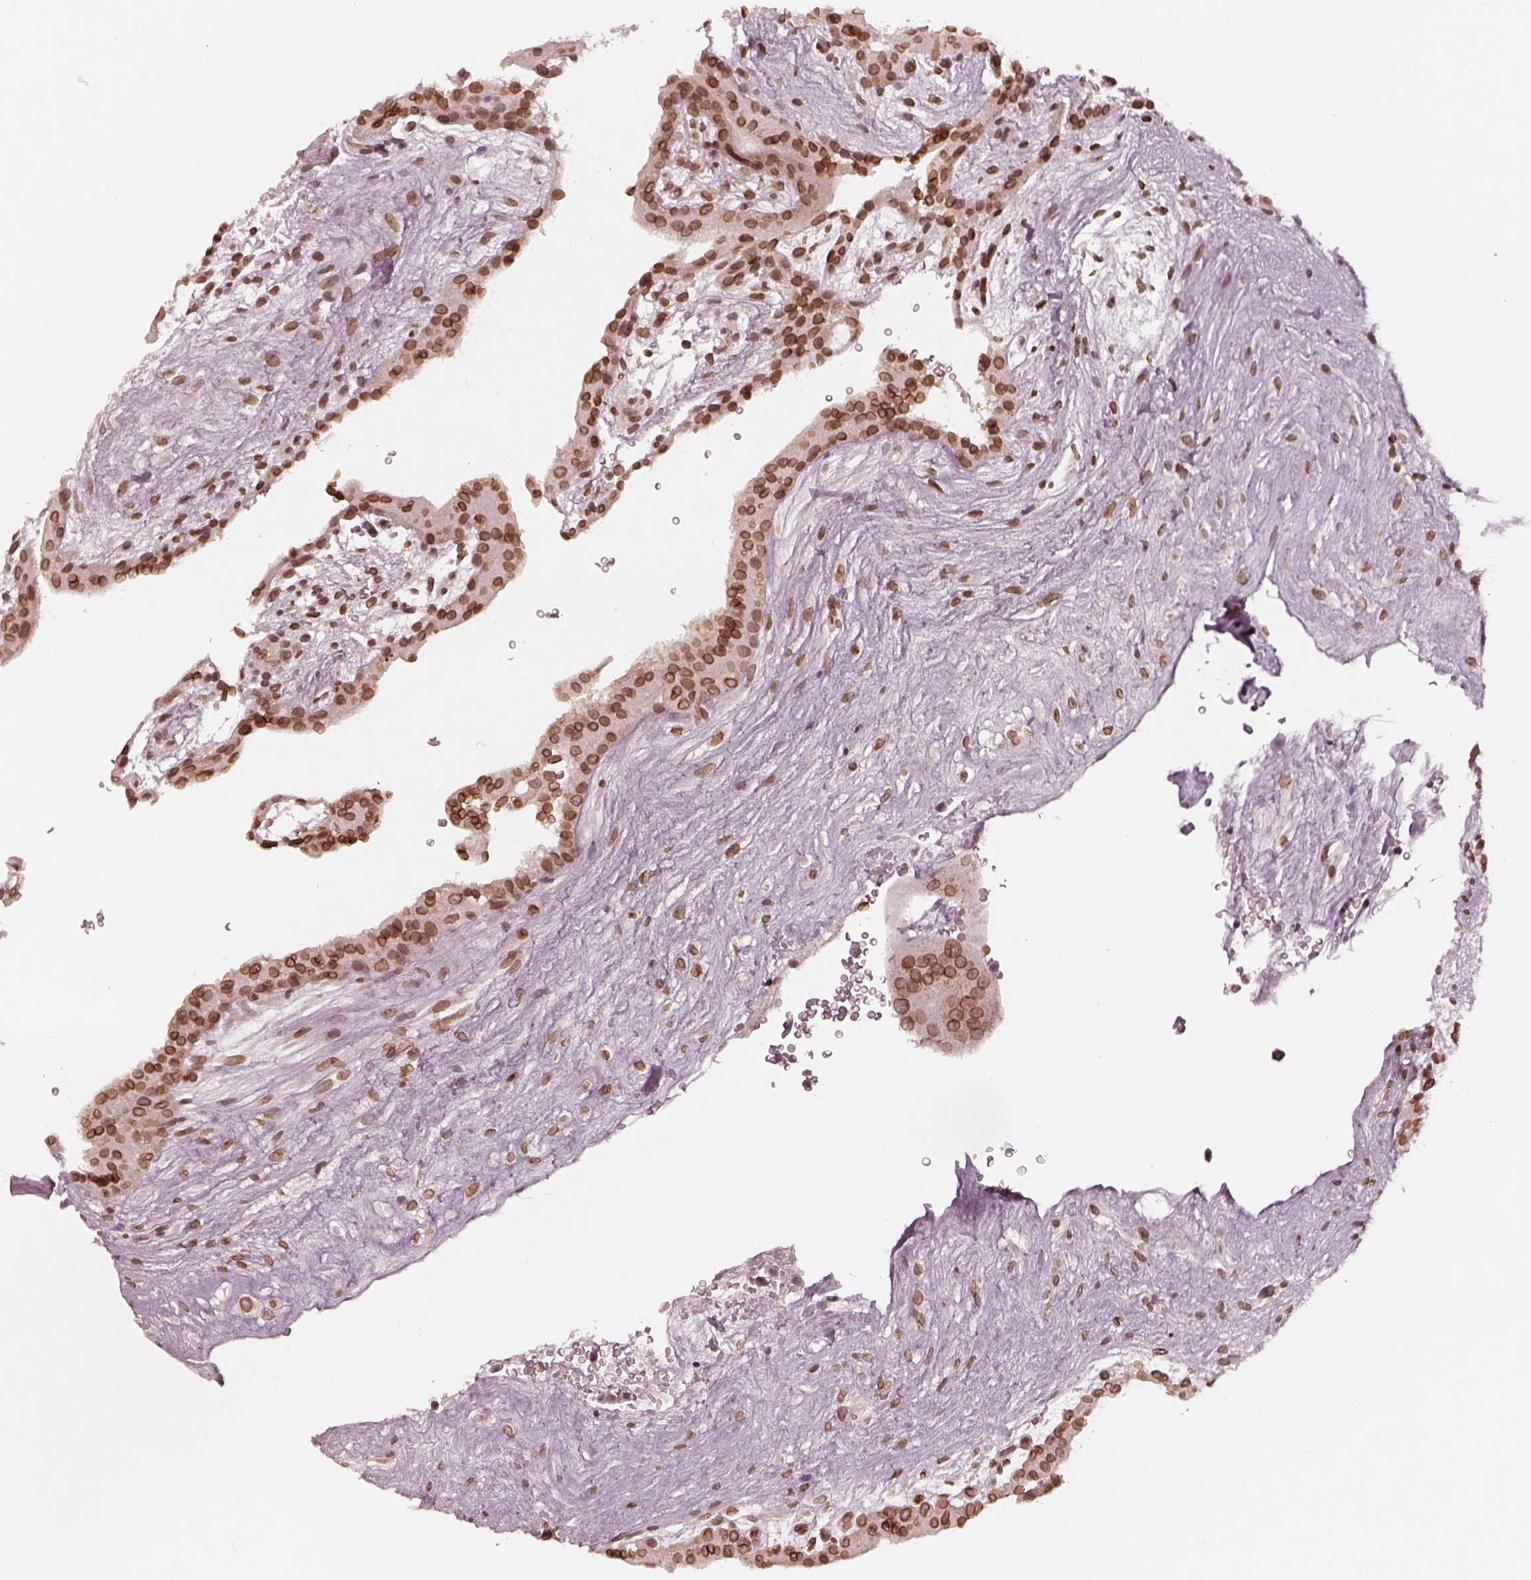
{"staining": {"intensity": "moderate", "quantity": ">75%", "location": "cytoplasmic/membranous,nuclear"}, "tissue": "placenta", "cell_type": "Decidual cells", "image_type": "normal", "snomed": [{"axis": "morphology", "description": "Normal tissue, NOS"}, {"axis": "topography", "description": "Placenta"}], "caption": "Protein staining of unremarkable placenta reveals moderate cytoplasmic/membranous,nuclear positivity in approximately >75% of decidual cells. The staining was performed using DAB, with brown indicating positive protein expression. Nuclei are stained blue with hematoxylin.", "gene": "DCAF12", "patient": {"sex": "female", "age": 19}}